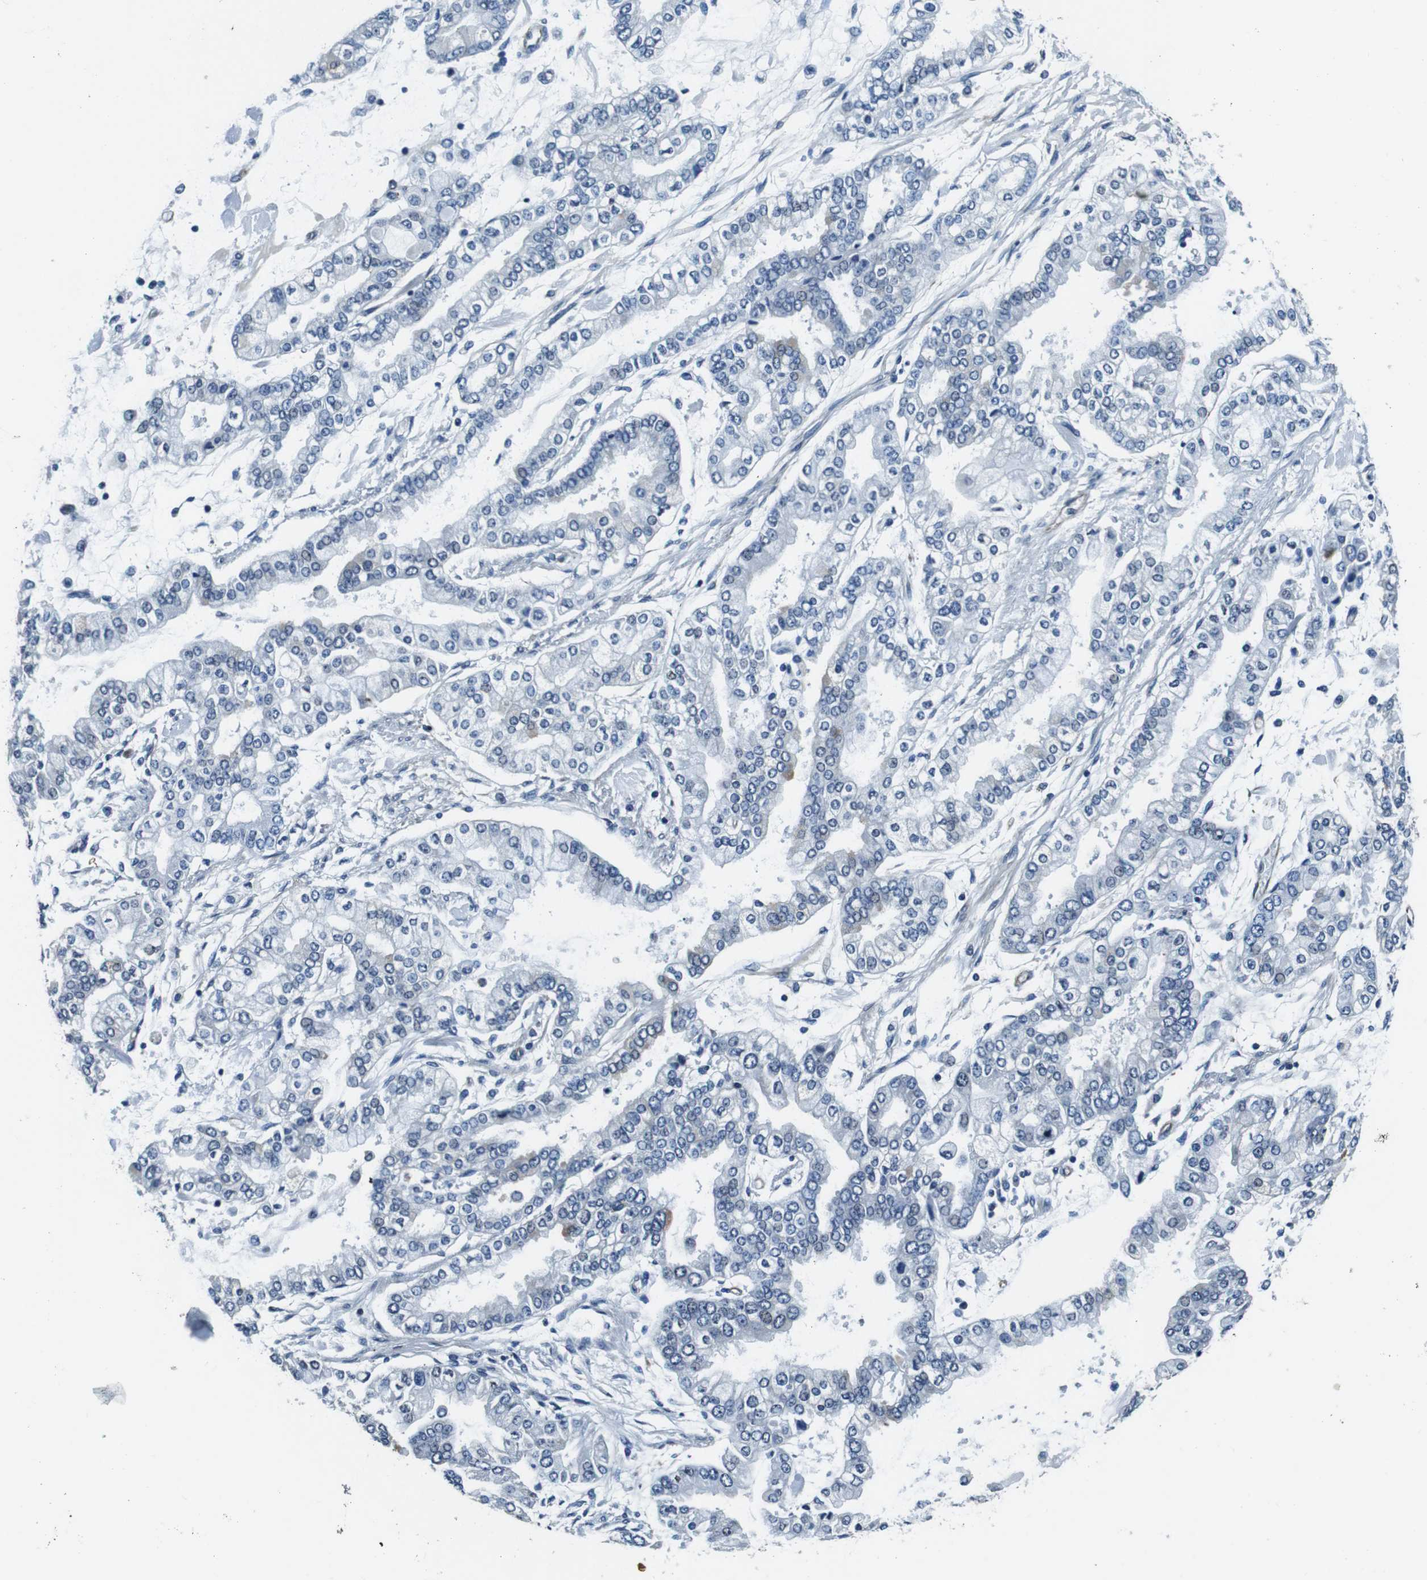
{"staining": {"intensity": "negative", "quantity": "none", "location": "none"}, "tissue": "stomach cancer", "cell_type": "Tumor cells", "image_type": "cancer", "snomed": [{"axis": "morphology", "description": "Normal tissue, NOS"}, {"axis": "morphology", "description": "Adenocarcinoma, NOS"}, {"axis": "topography", "description": "Stomach, upper"}, {"axis": "topography", "description": "Stomach"}], "caption": "The histopathology image reveals no significant positivity in tumor cells of stomach adenocarcinoma.", "gene": "GJE1", "patient": {"sex": "male", "age": 76}}